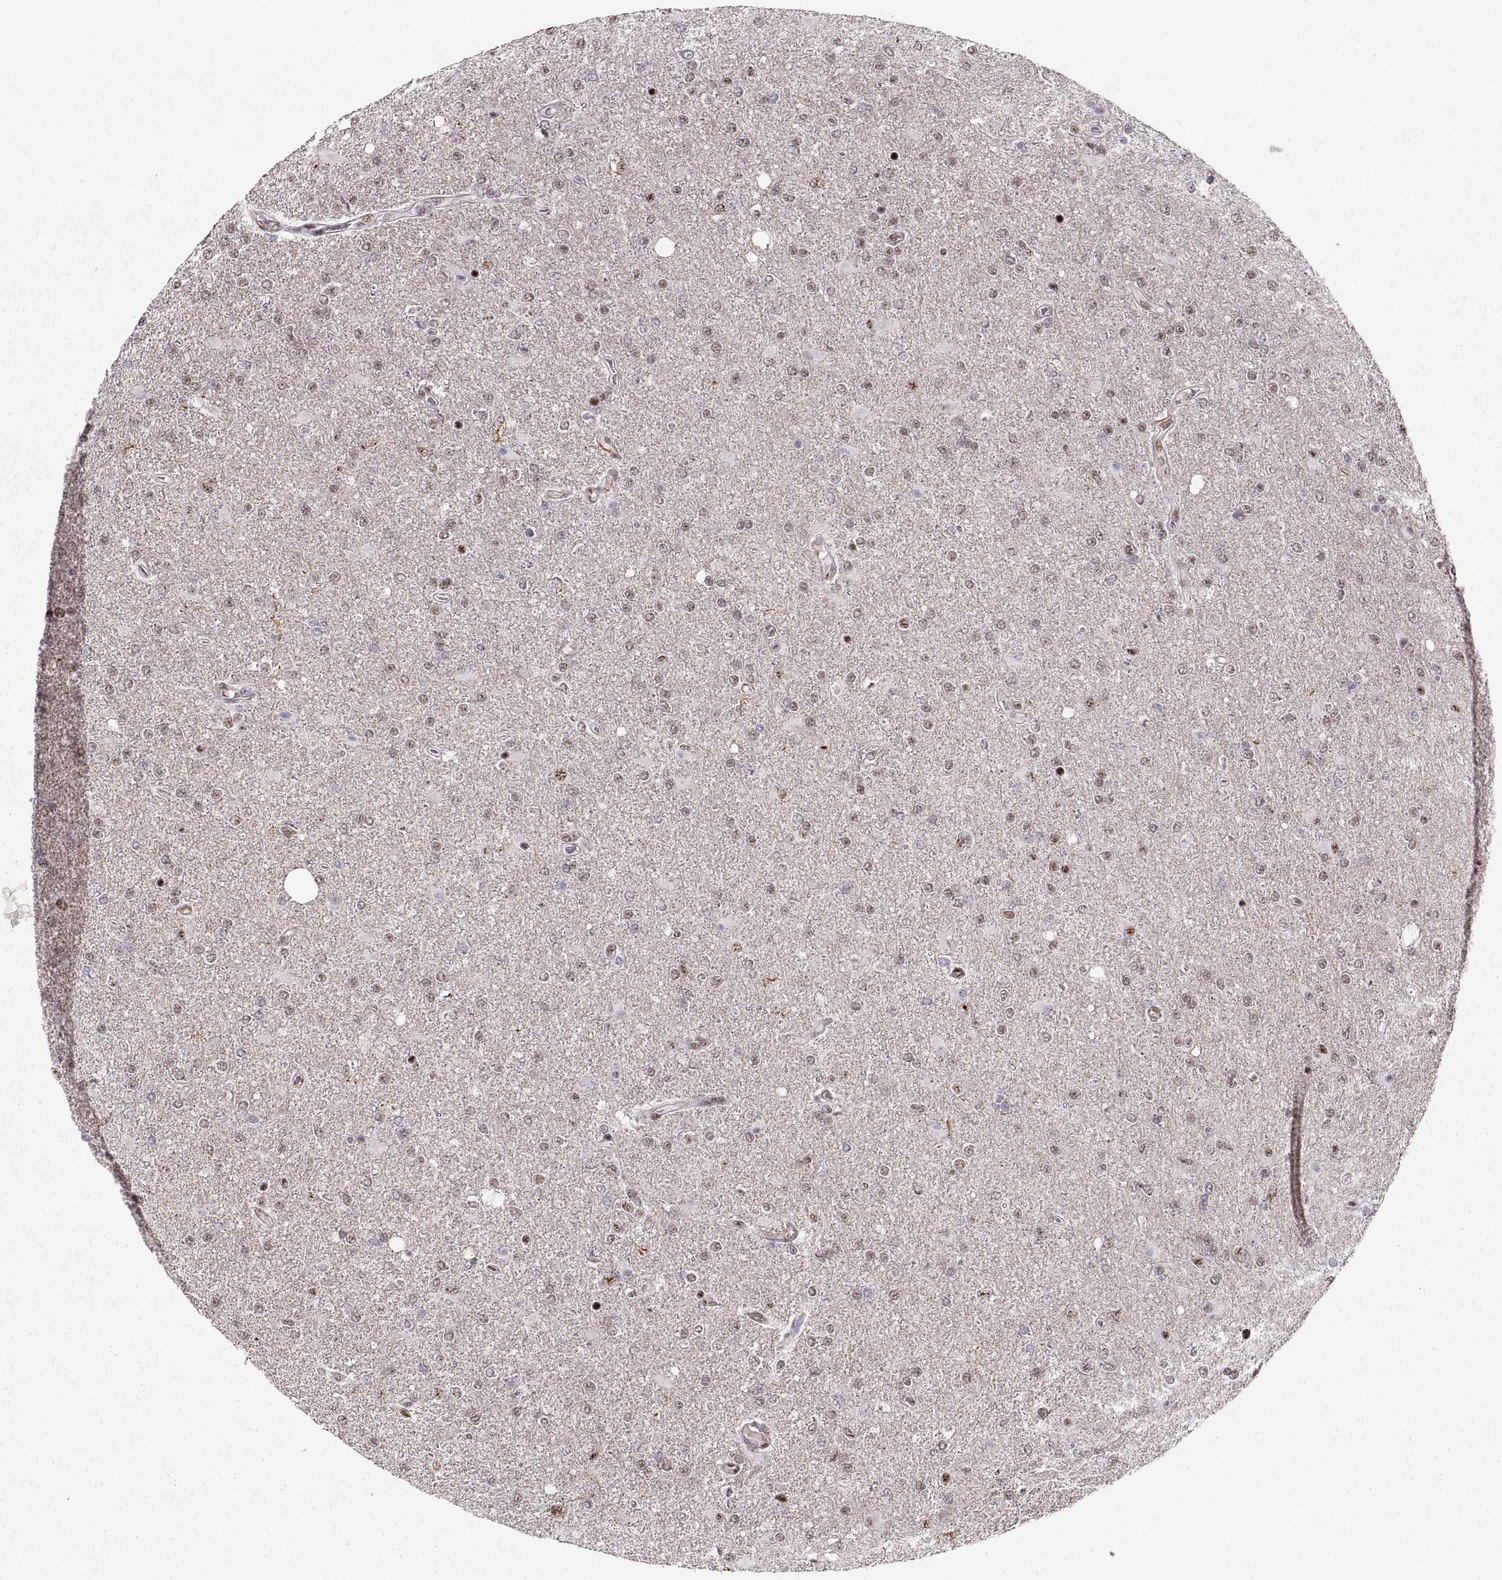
{"staining": {"intensity": "weak", "quantity": "<25%", "location": "nuclear"}, "tissue": "glioma", "cell_type": "Tumor cells", "image_type": "cancer", "snomed": [{"axis": "morphology", "description": "Glioma, malignant, High grade"}, {"axis": "topography", "description": "Cerebral cortex"}], "caption": "Immunohistochemistry photomicrograph of neoplastic tissue: glioma stained with DAB reveals no significant protein staining in tumor cells. (Stains: DAB IHC with hematoxylin counter stain, Microscopy: brightfield microscopy at high magnification).", "gene": "ZCCHC17", "patient": {"sex": "male", "age": 70}}